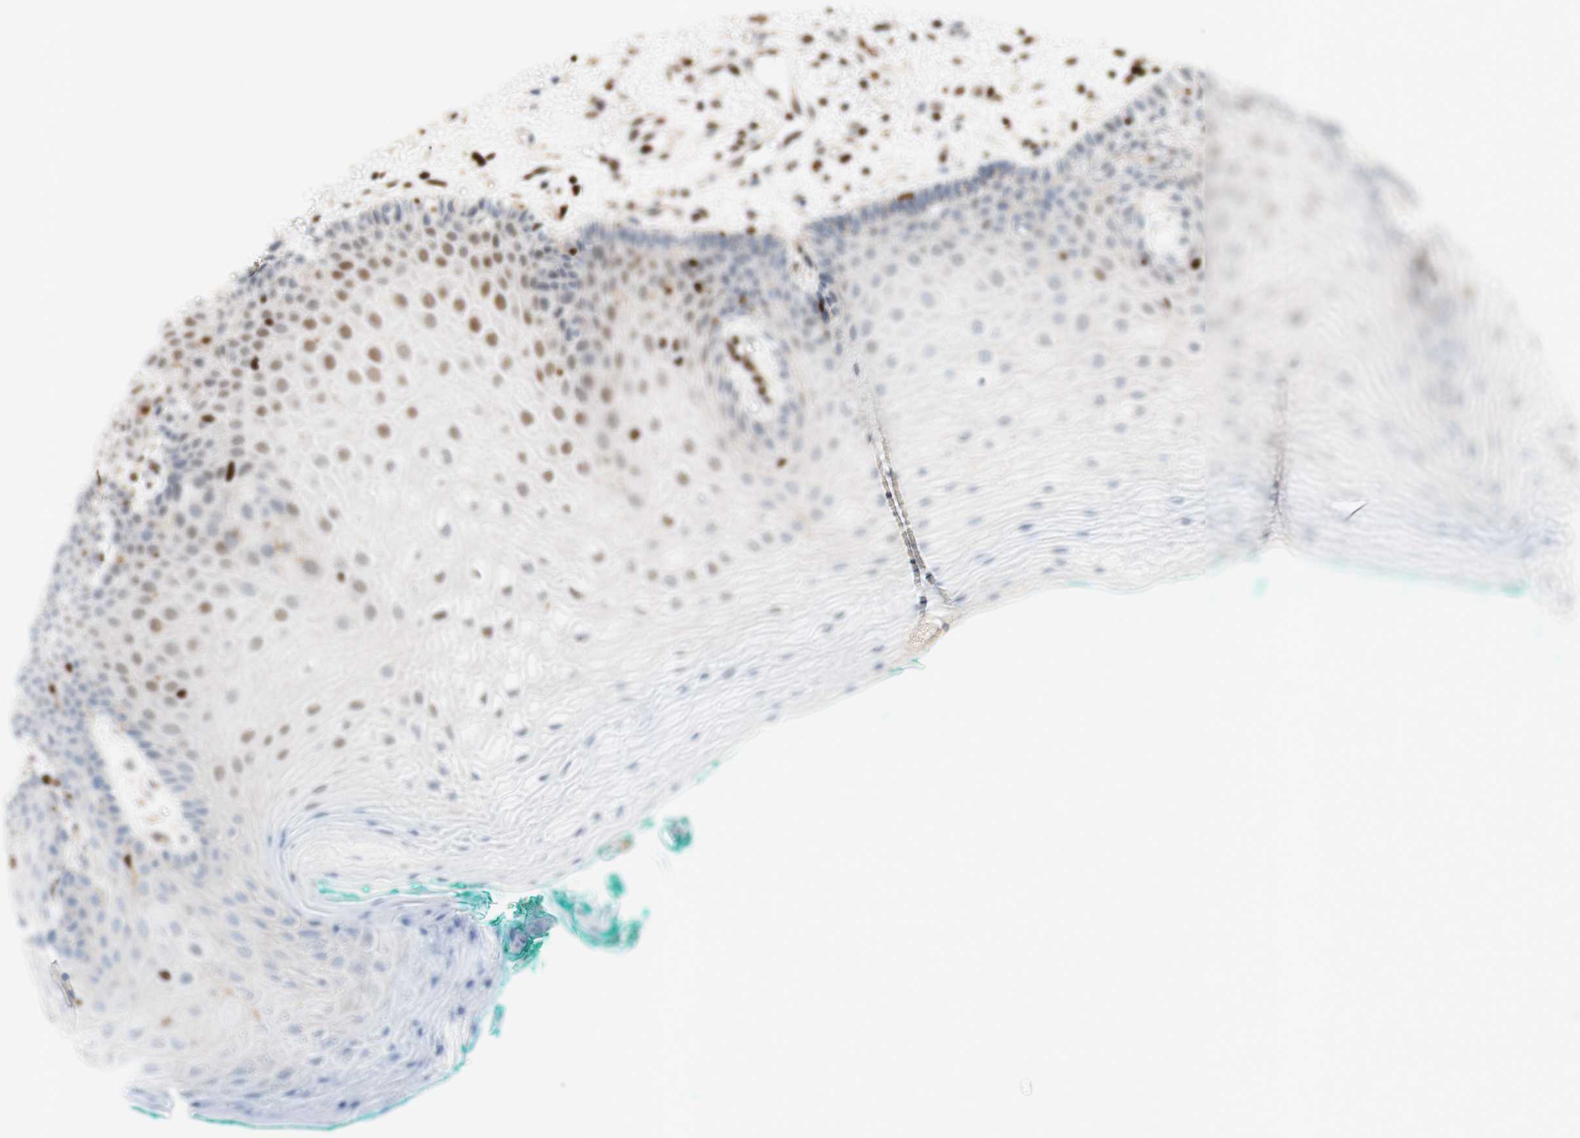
{"staining": {"intensity": "moderate", "quantity": ">75%", "location": "nuclear"}, "tissue": "oral mucosa", "cell_type": "Squamous epithelial cells", "image_type": "normal", "snomed": [{"axis": "morphology", "description": "Normal tissue, NOS"}, {"axis": "topography", "description": "Skeletal muscle"}, {"axis": "topography", "description": "Oral tissue"}, {"axis": "topography", "description": "Peripheral nerve tissue"}], "caption": "Squamous epithelial cells display medium levels of moderate nuclear expression in approximately >75% of cells in unremarkable human oral mucosa. (IHC, brightfield microscopy, high magnification).", "gene": "EED", "patient": {"sex": "female", "age": 84}}